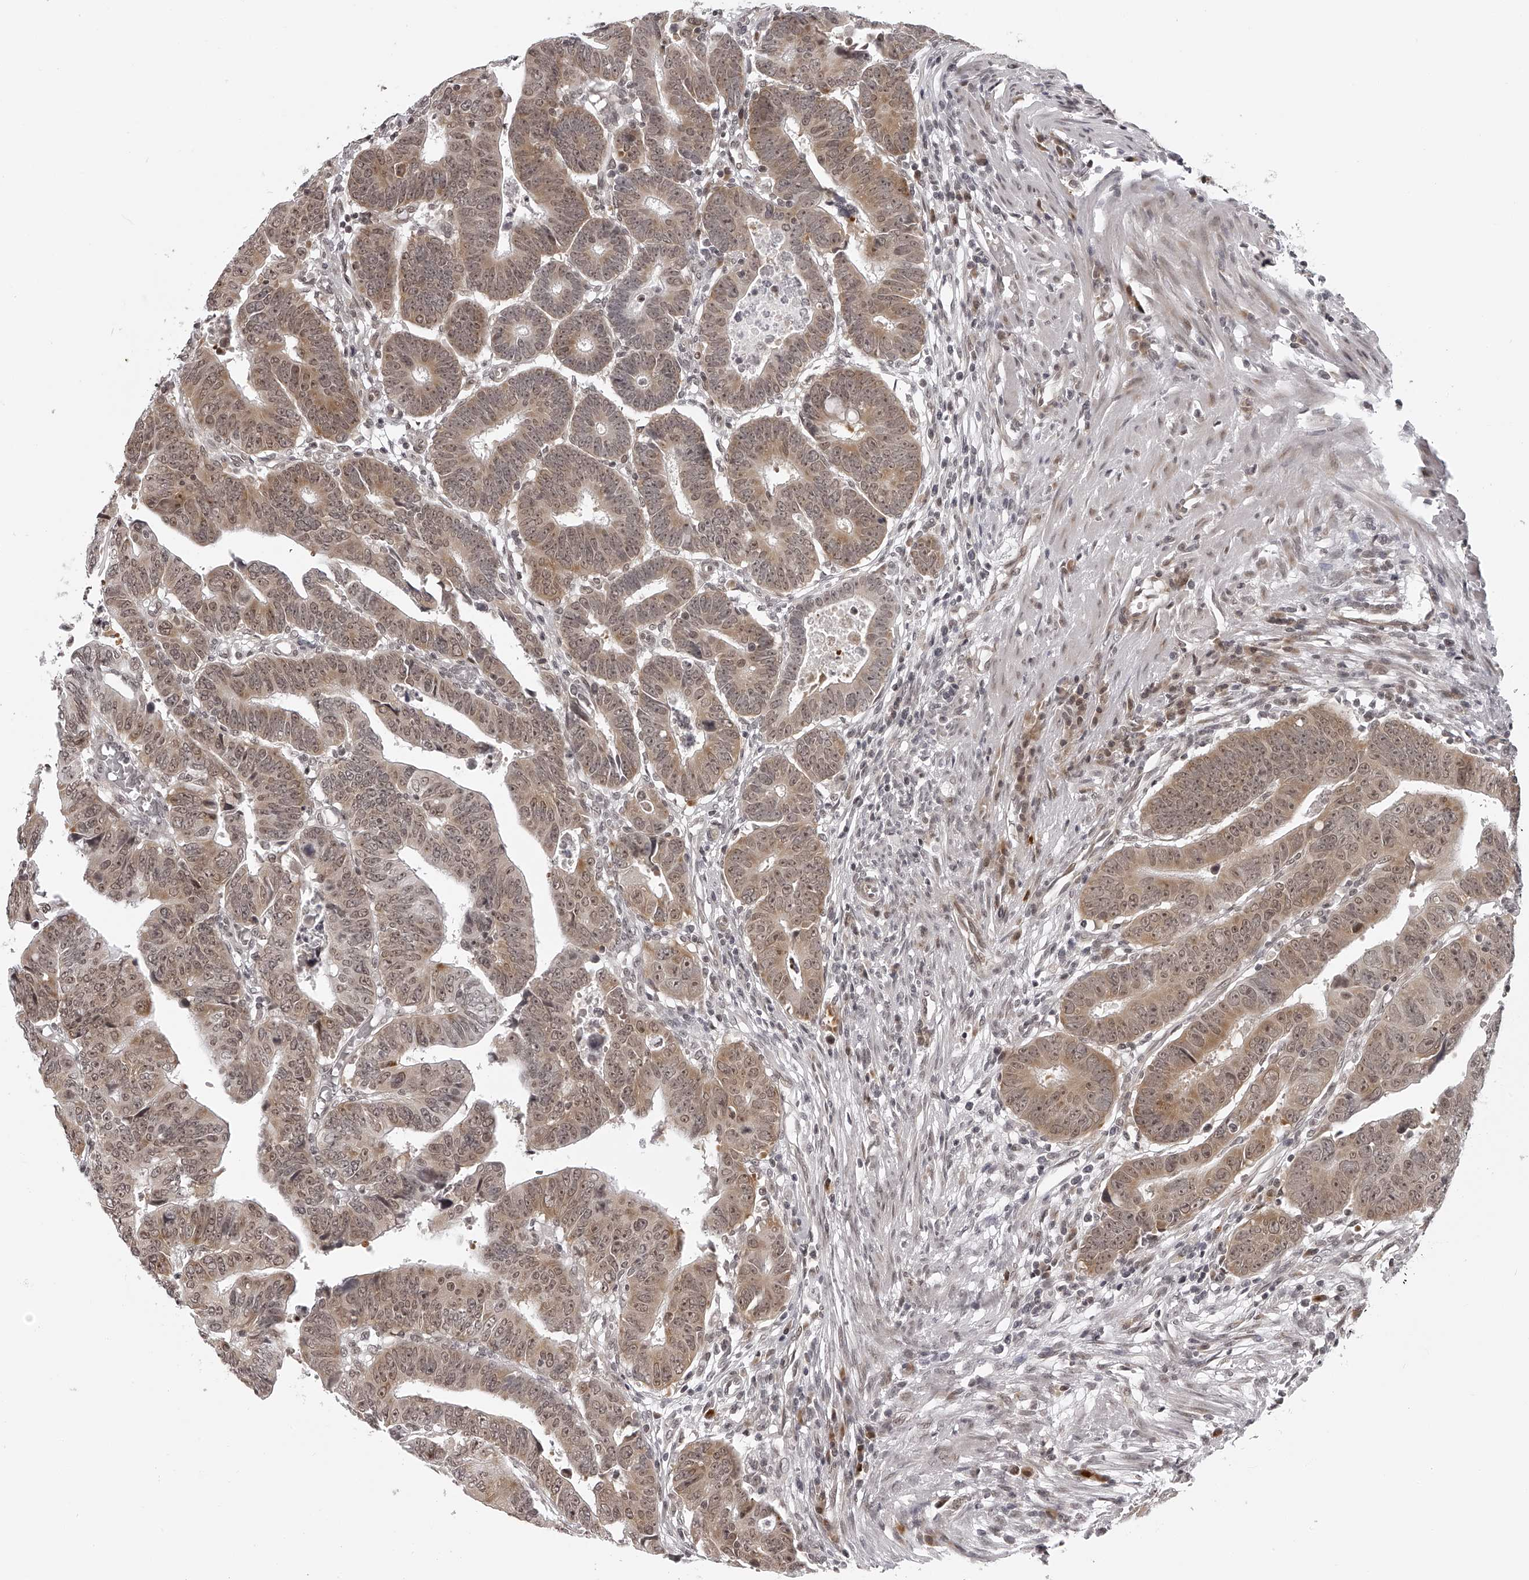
{"staining": {"intensity": "weak", "quantity": ">75%", "location": "cytoplasmic/membranous,nuclear"}, "tissue": "colorectal cancer", "cell_type": "Tumor cells", "image_type": "cancer", "snomed": [{"axis": "morphology", "description": "Adenocarcinoma, NOS"}, {"axis": "topography", "description": "Rectum"}], "caption": "Immunohistochemical staining of adenocarcinoma (colorectal) demonstrates low levels of weak cytoplasmic/membranous and nuclear positivity in about >75% of tumor cells.", "gene": "ODF2L", "patient": {"sex": "female", "age": 65}}